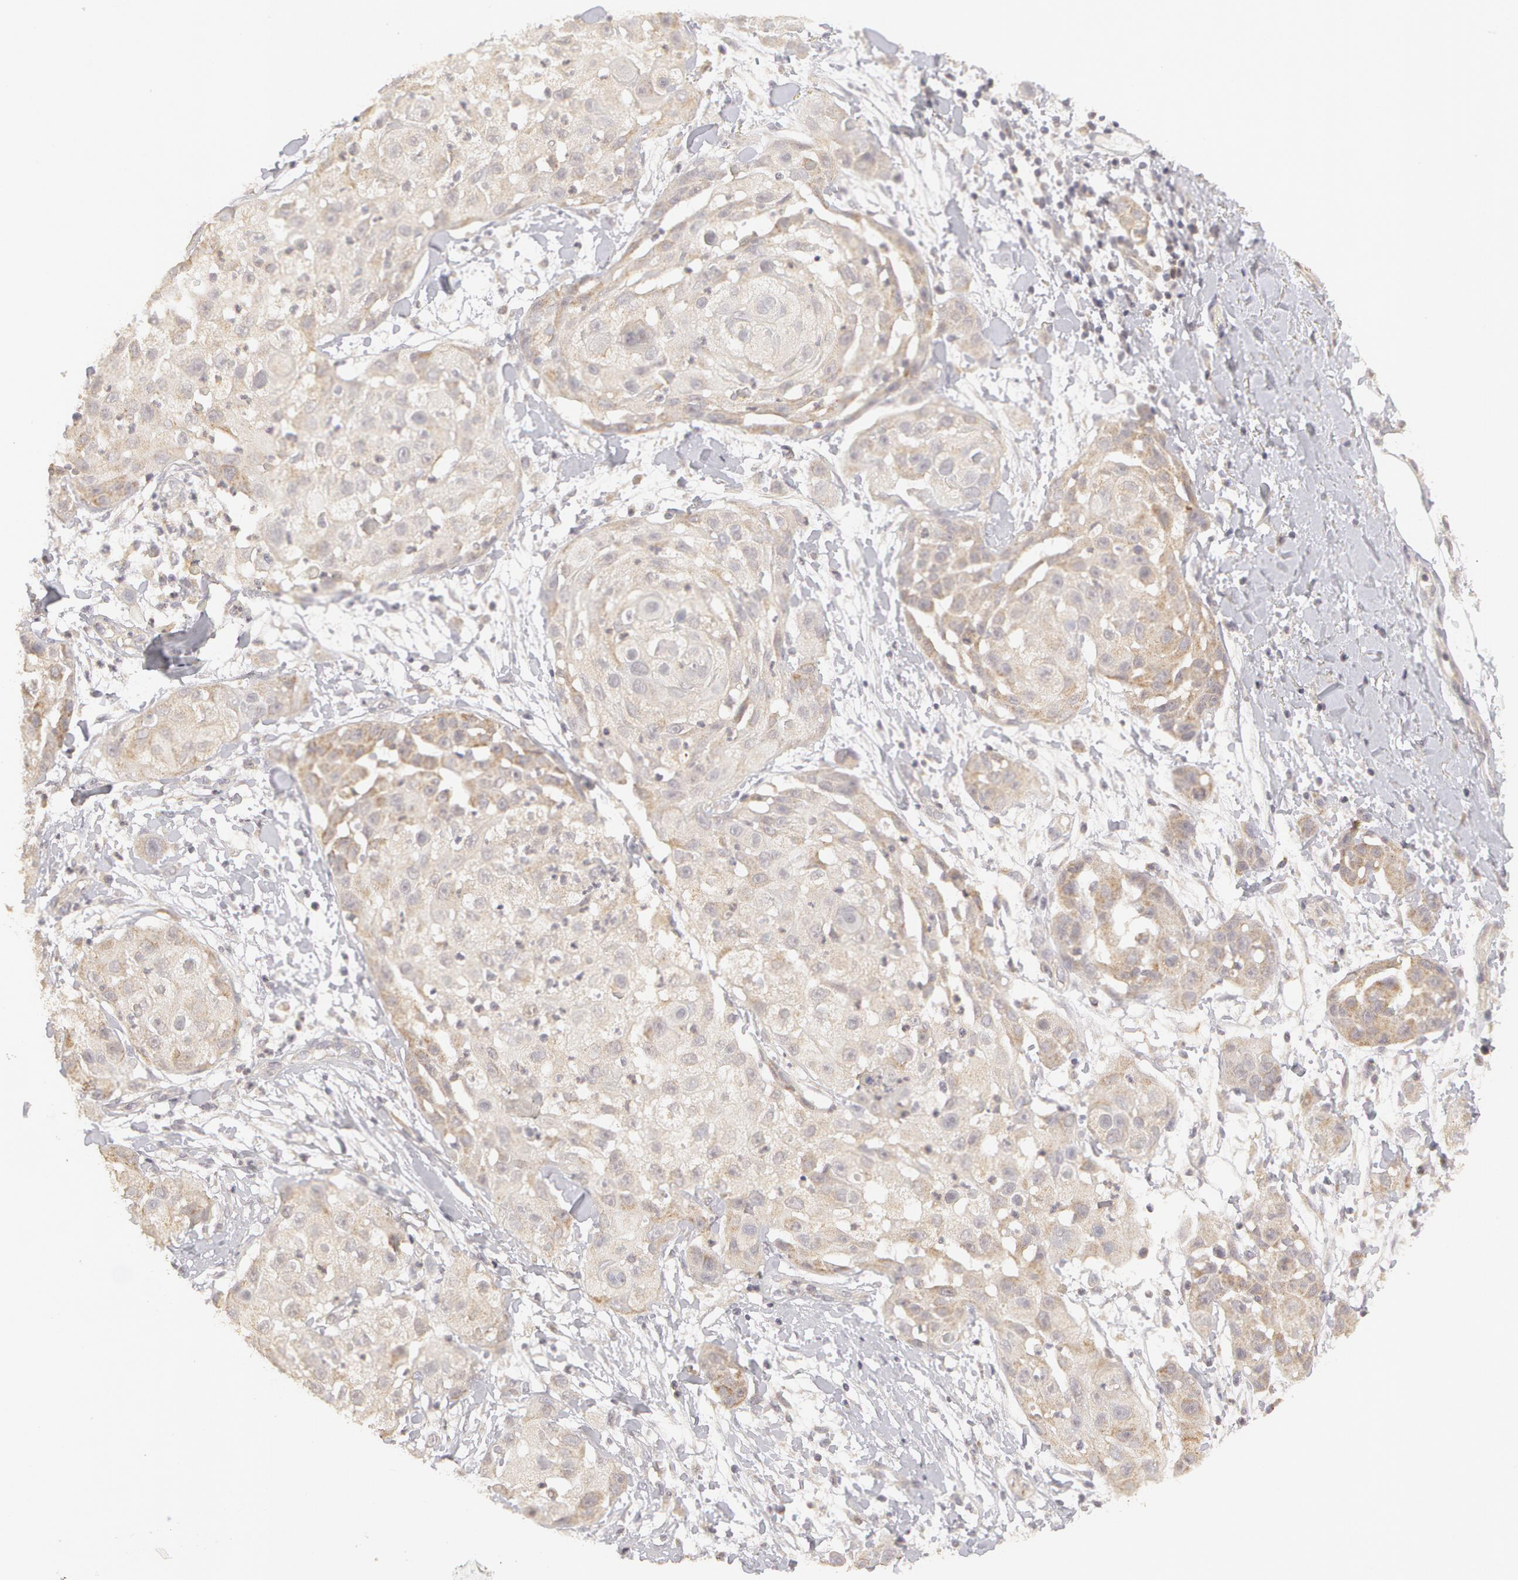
{"staining": {"intensity": "weak", "quantity": "25%-75%", "location": "cytoplasmic/membranous"}, "tissue": "skin cancer", "cell_type": "Tumor cells", "image_type": "cancer", "snomed": [{"axis": "morphology", "description": "Squamous cell carcinoma, NOS"}, {"axis": "topography", "description": "Skin"}], "caption": "Immunohistochemical staining of human skin cancer displays weak cytoplasmic/membranous protein staining in about 25%-75% of tumor cells.", "gene": "ADPRH", "patient": {"sex": "female", "age": 57}}